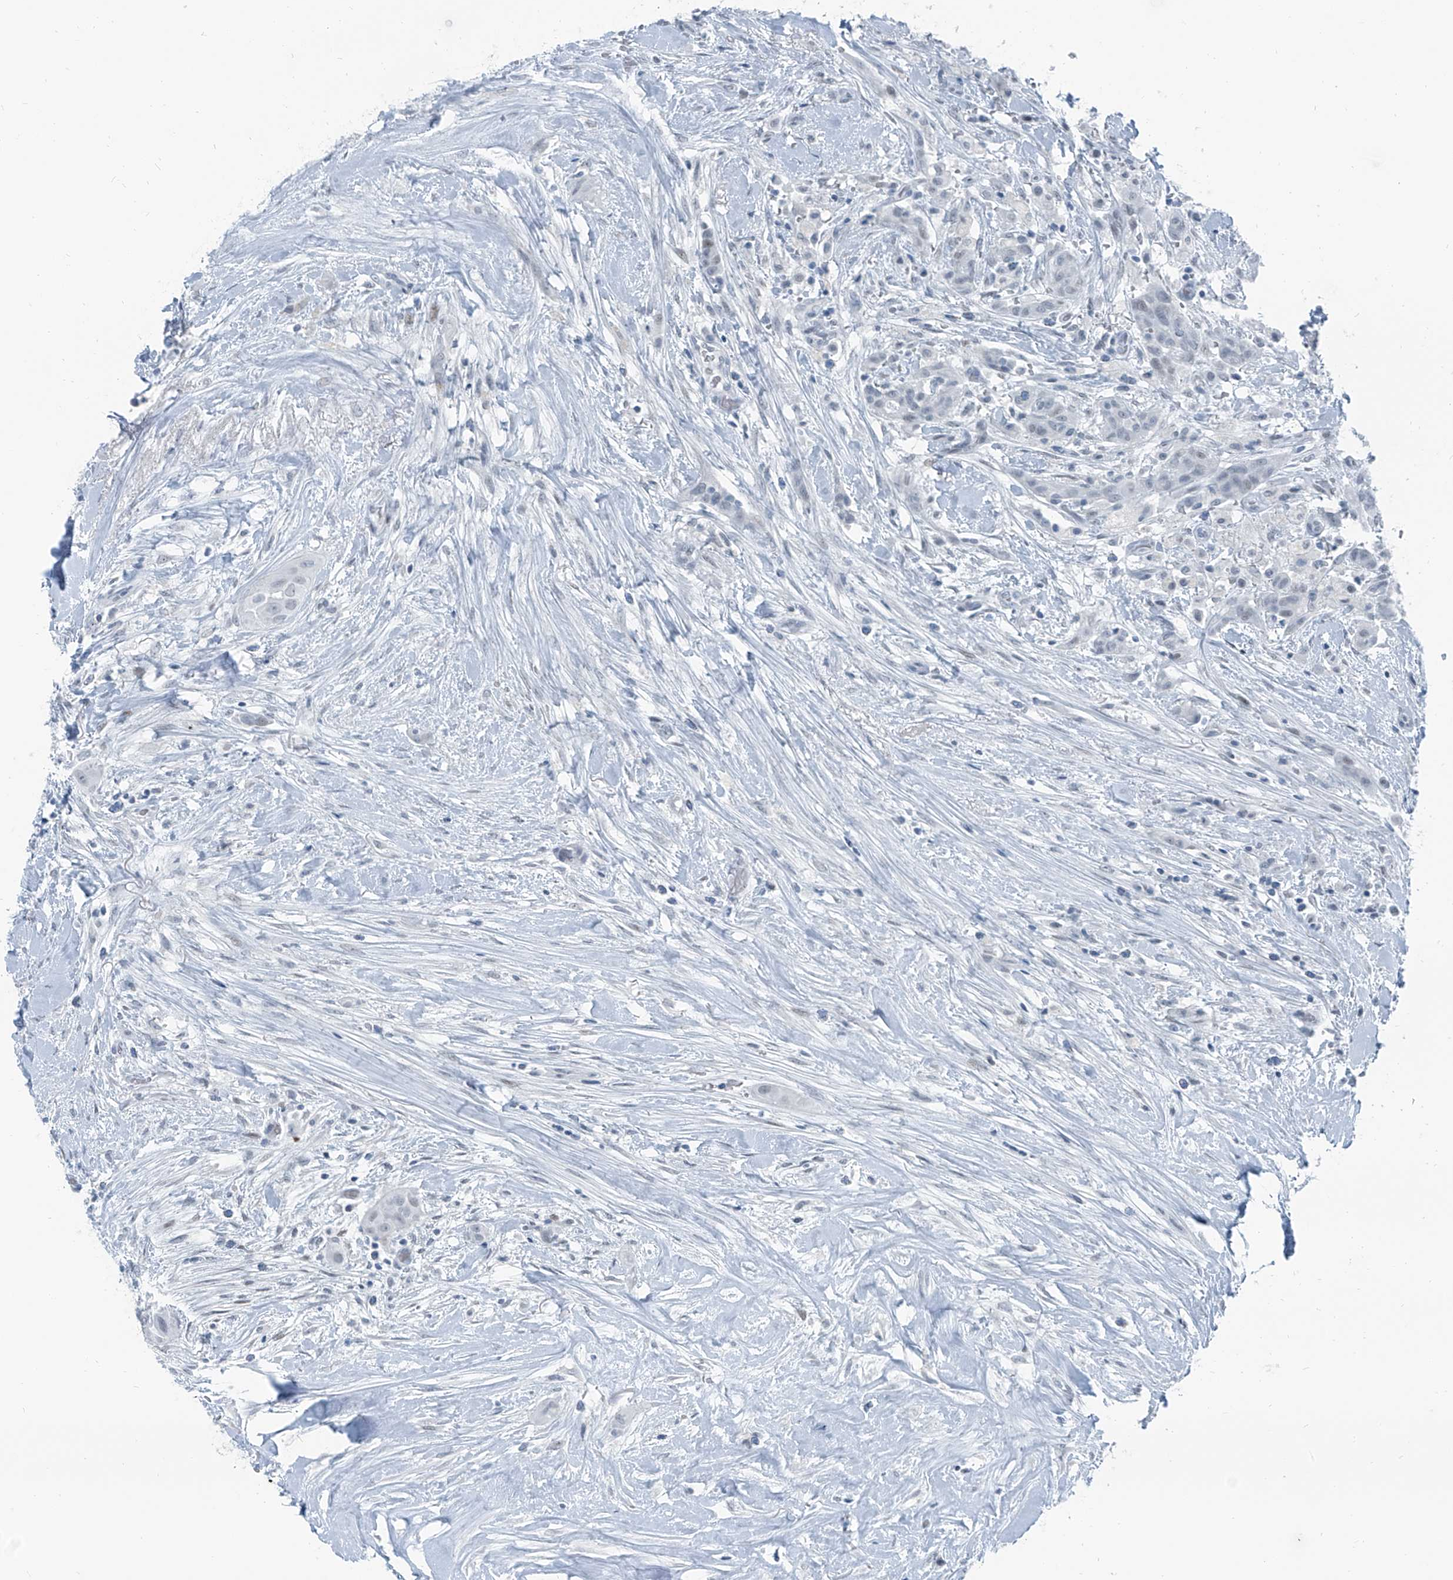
{"staining": {"intensity": "negative", "quantity": "none", "location": "none"}, "tissue": "thyroid cancer", "cell_type": "Tumor cells", "image_type": "cancer", "snomed": [{"axis": "morphology", "description": "Papillary adenocarcinoma, NOS"}, {"axis": "topography", "description": "Thyroid gland"}], "caption": "This is an IHC photomicrograph of human papillary adenocarcinoma (thyroid). There is no positivity in tumor cells.", "gene": "RGN", "patient": {"sex": "female", "age": 59}}